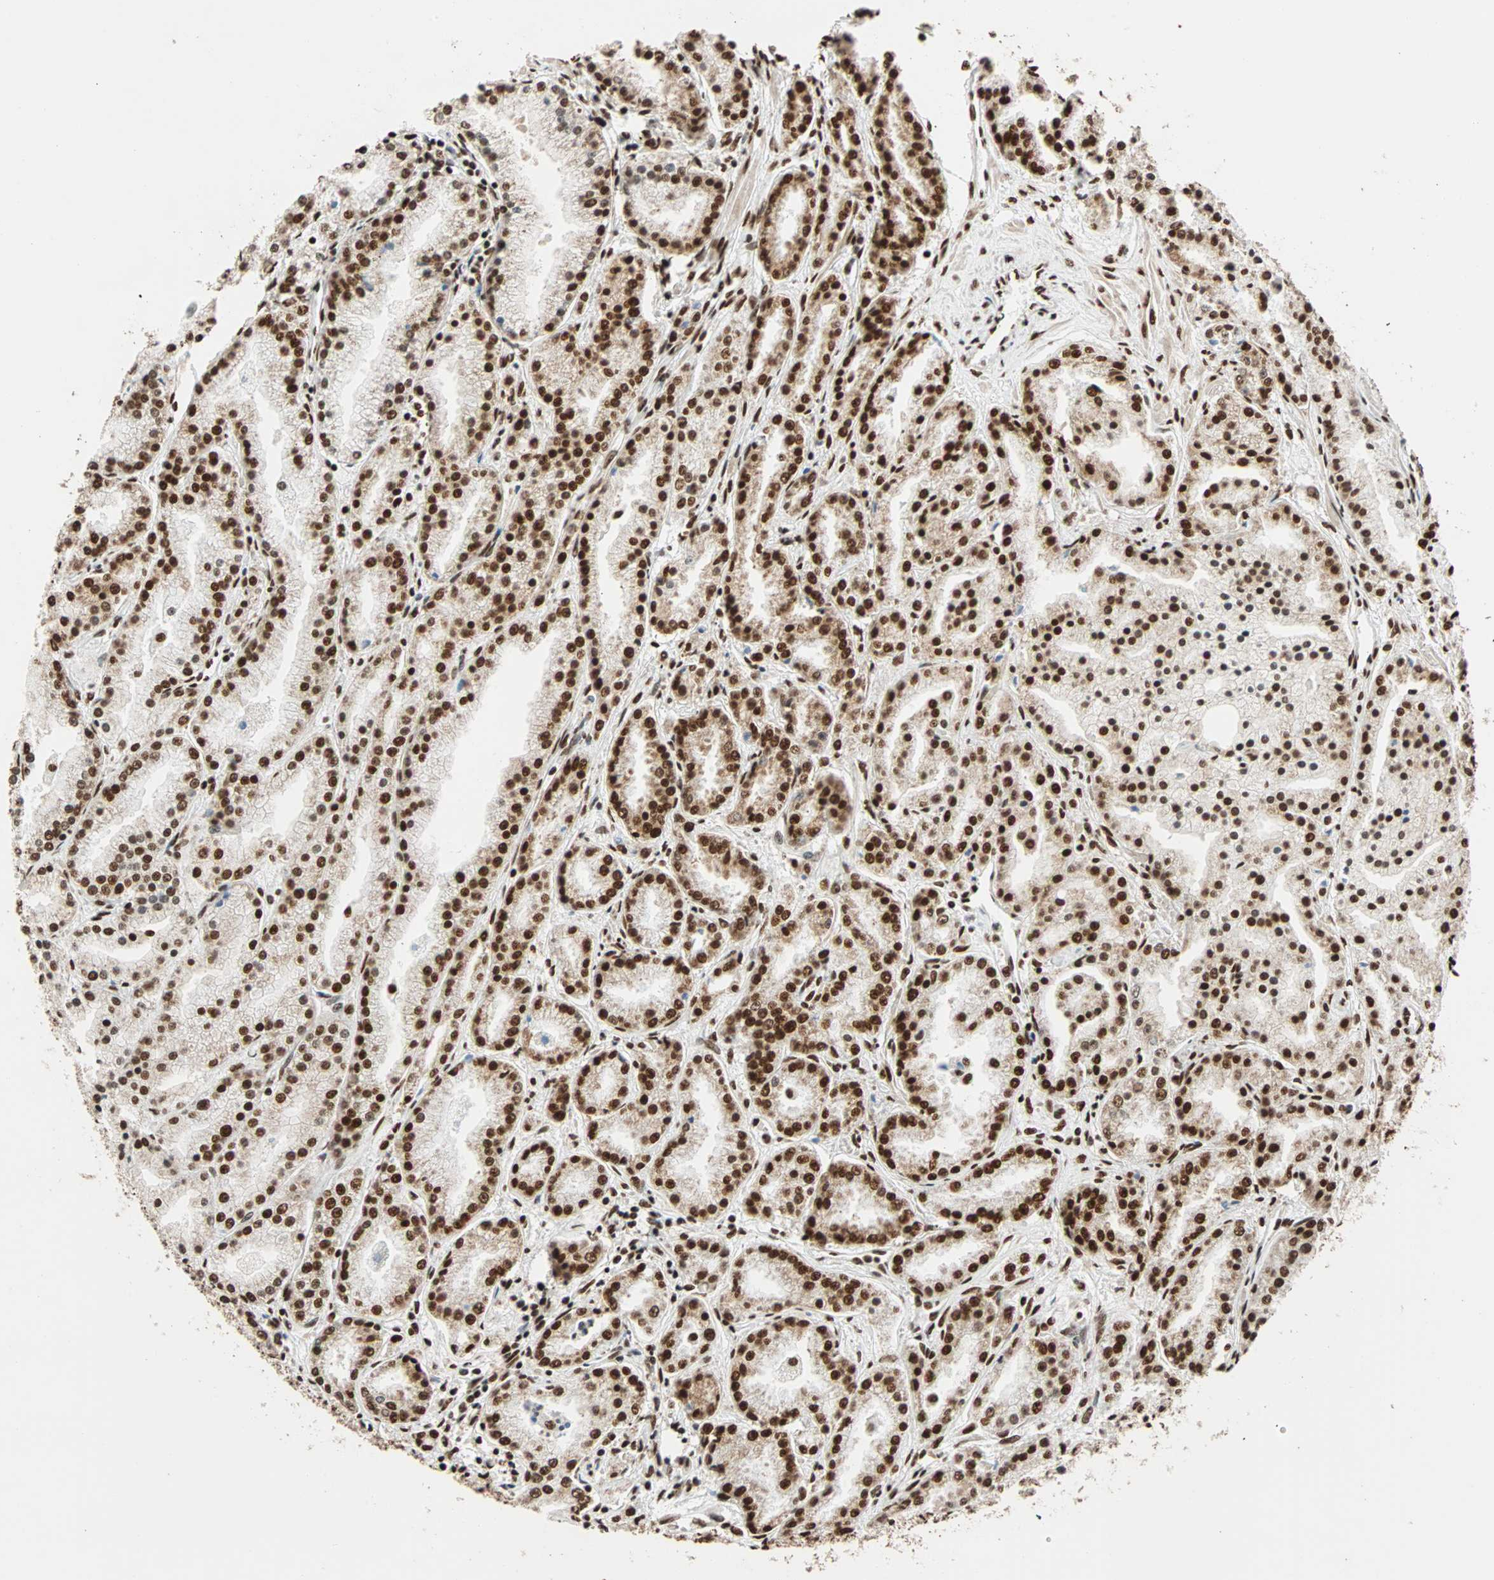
{"staining": {"intensity": "strong", "quantity": ">75%", "location": "nuclear"}, "tissue": "prostate cancer", "cell_type": "Tumor cells", "image_type": "cancer", "snomed": [{"axis": "morphology", "description": "Adenocarcinoma, High grade"}, {"axis": "topography", "description": "Prostate"}], "caption": "A high-resolution micrograph shows IHC staining of prostate adenocarcinoma (high-grade), which displays strong nuclear staining in about >75% of tumor cells. (IHC, brightfield microscopy, high magnification).", "gene": "ILF2", "patient": {"sex": "male", "age": 61}}